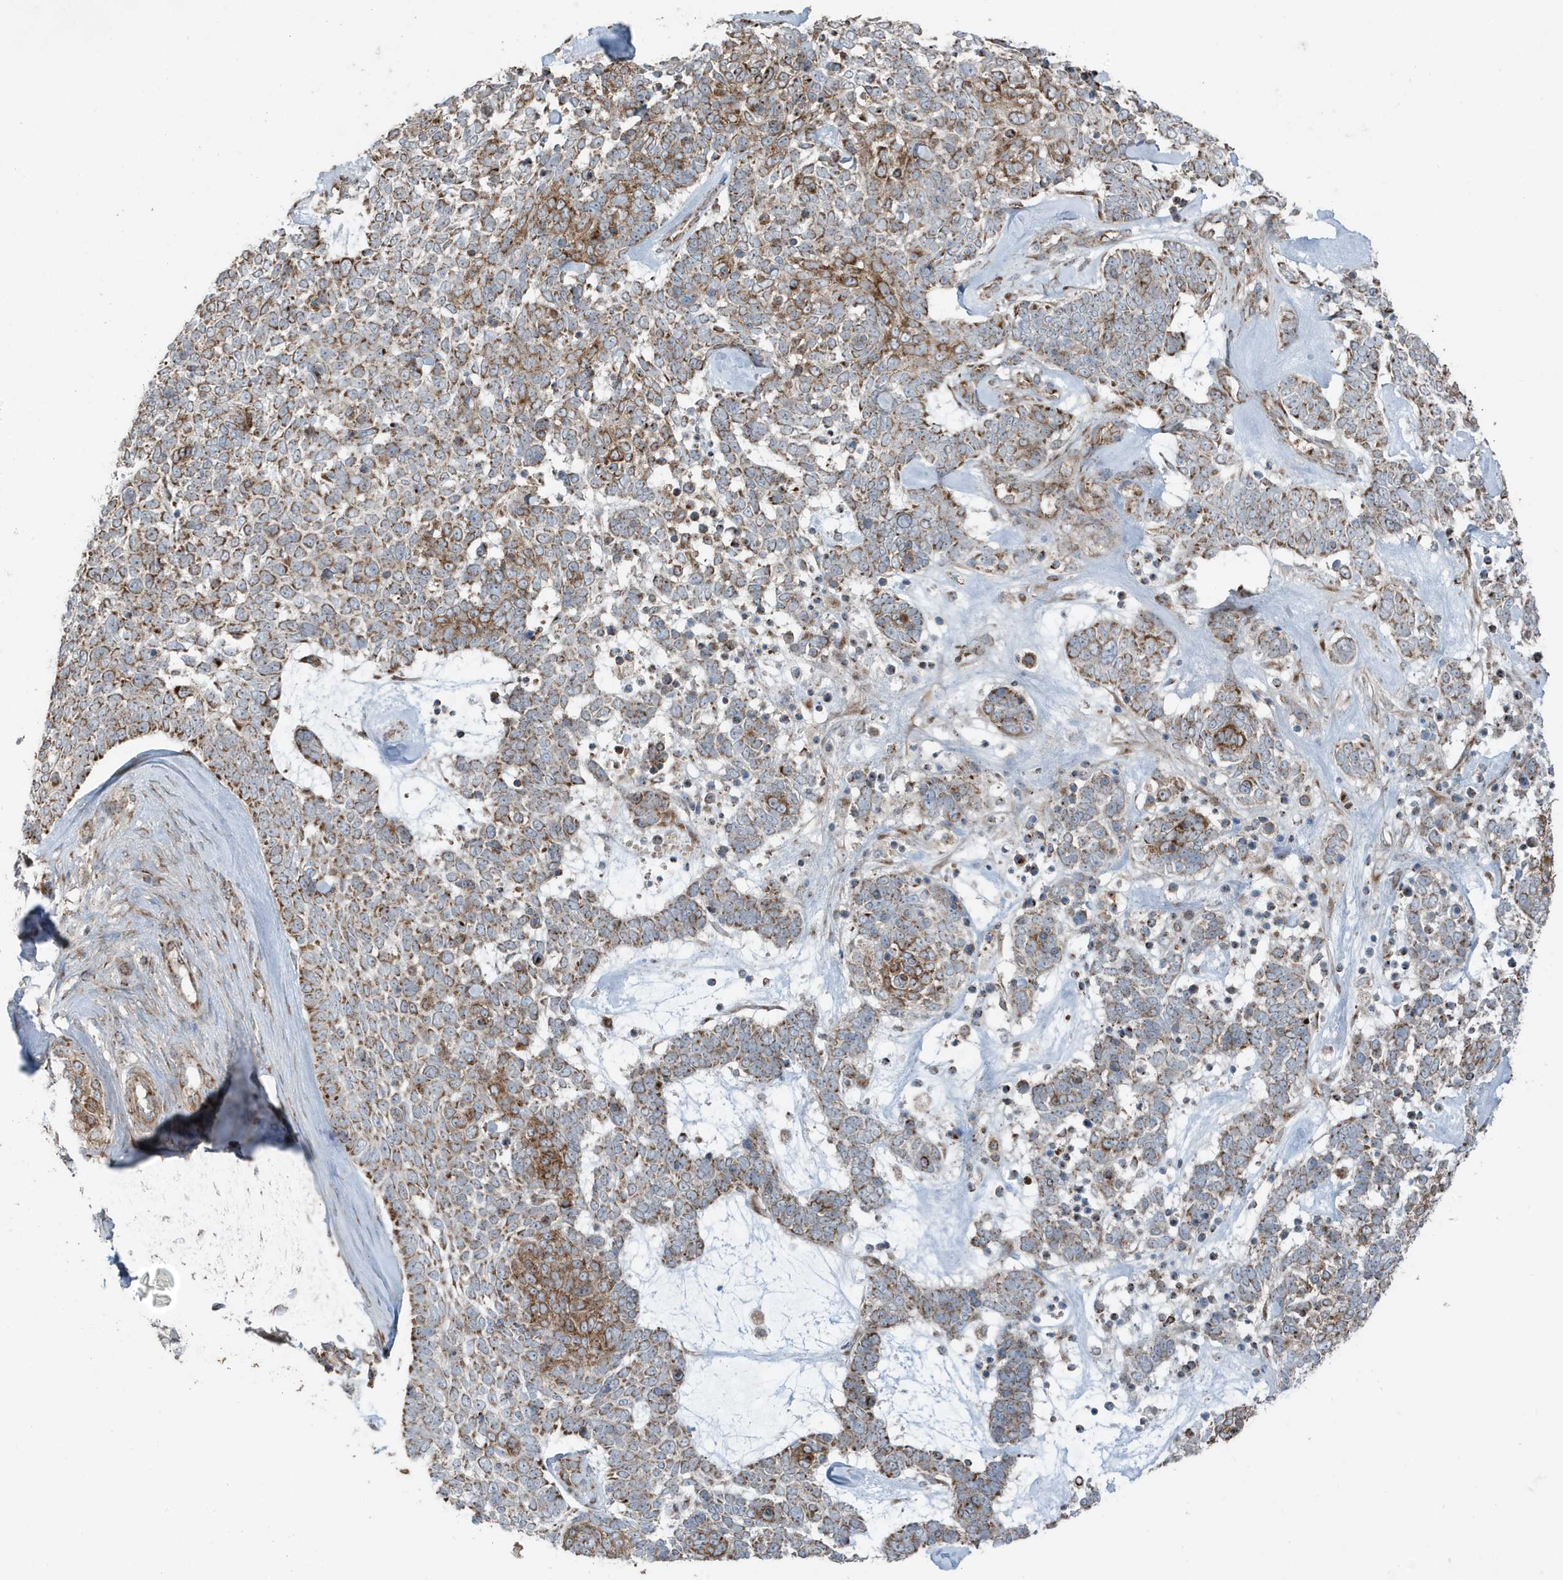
{"staining": {"intensity": "moderate", "quantity": ">75%", "location": "cytoplasmic/membranous"}, "tissue": "skin cancer", "cell_type": "Tumor cells", "image_type": "cancer", "snomed": [{"axis": "morphology", "description": "Basal cell carcinoma"}, {"axis": "topography", "description": "Skin"}], "caption": "Basal cell carcinoma (skin) stained with a protein marker shows moderate staining in tumor cells.", "gene": "GOLGA4", "patient": {"sex": "female", "age": 81}}